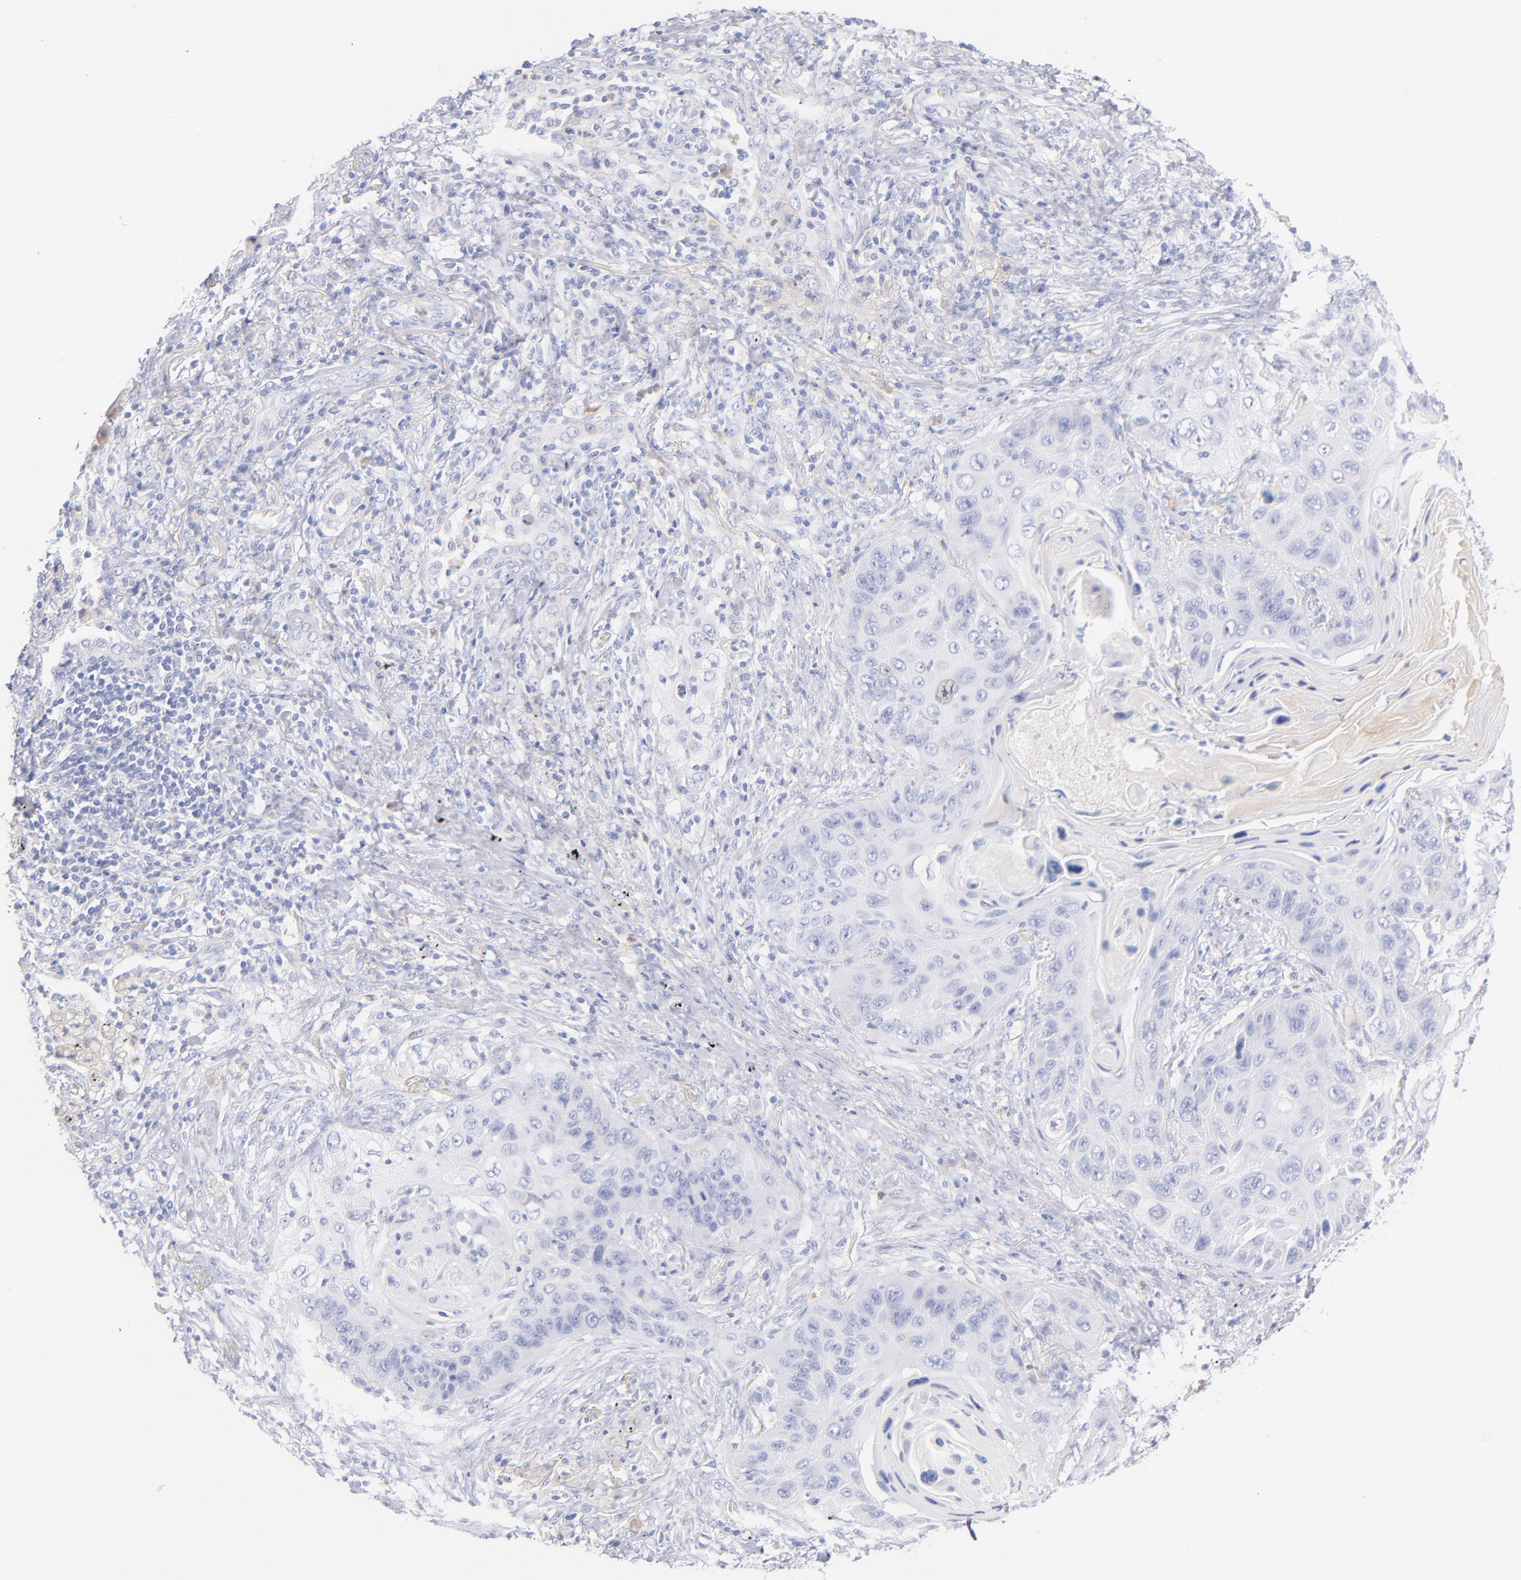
{"staining": {"intensity": "negative", "quantity": "none", "location": "none"}, "tissue": "lung cancer", "cell_type": "Tumor cells", "image_type": "cancer", "snomed": [{"axis": "morphology", "description": "Squamous cell carcinoma, NOS"}, {"axis": "topography", "description": "Lung"}], "caption": "An immunohistochemistry image of squamous cell carcinoma (lung) is shown. There is no staining in tumor cells of squamous cell carcinoma (lung). (Immunohistochemistry (ihc), brightfield microscopy, high magnification).", "gene": "HP", "patient": {"sex": "female", "age": 67}}